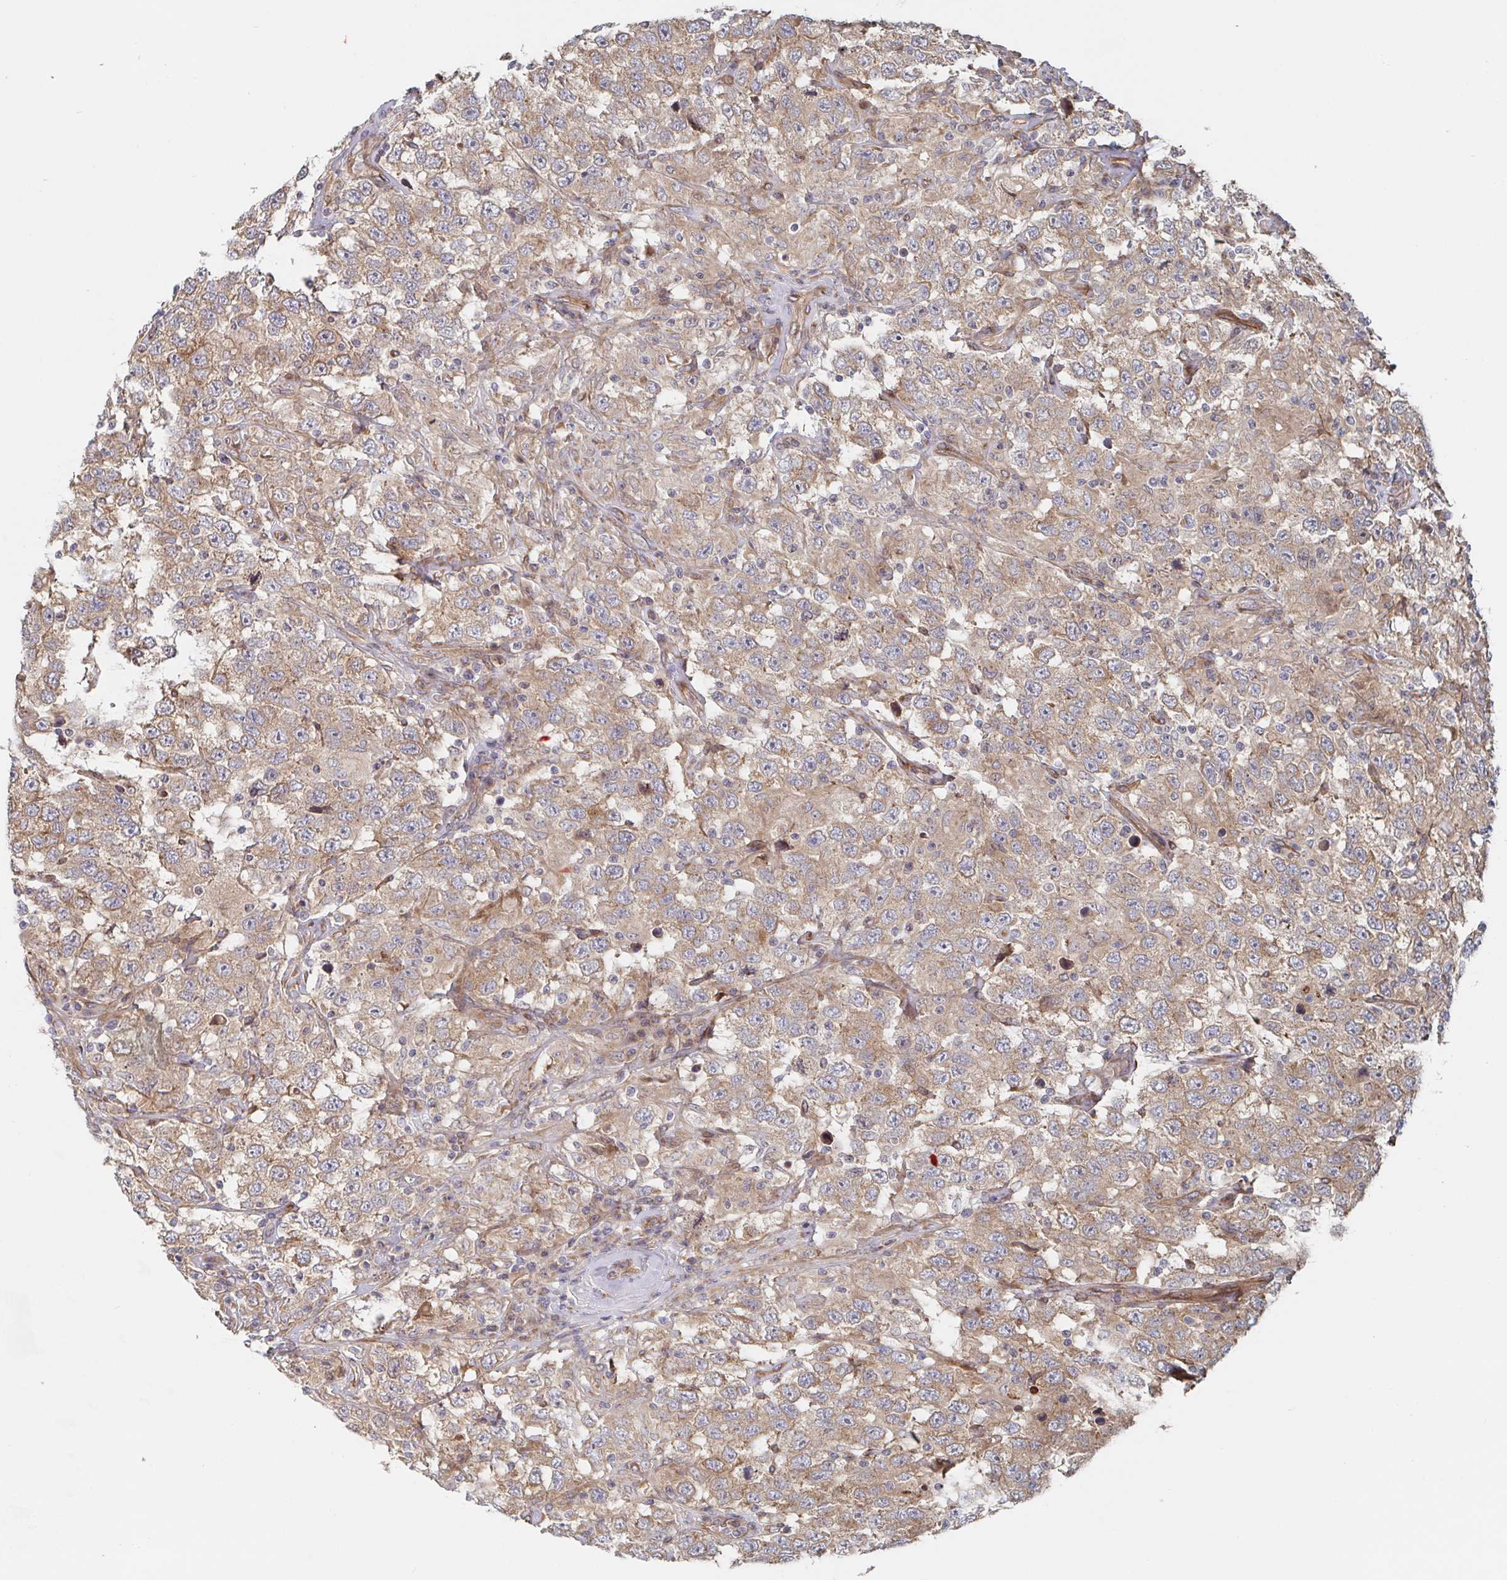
{"staining": {"intensity": "weak", "quantity": ">75%", "location": "cytoplasmic/membranous"}, "tissue": "testis cancer", "cell_type": "Tumor cells", "image_type": "cancer", "snomed": [{"axis": "morphology", "description": "Seminoma, NOS"}, {"axis": "topography", "description": "Testis"}], "caption": "Testis cancer (seminoma) stained with a protein marker exhibits weak staining in tumor cells.", "gene": "DVL3", "patient": {"sex": "male", "age": 41}}